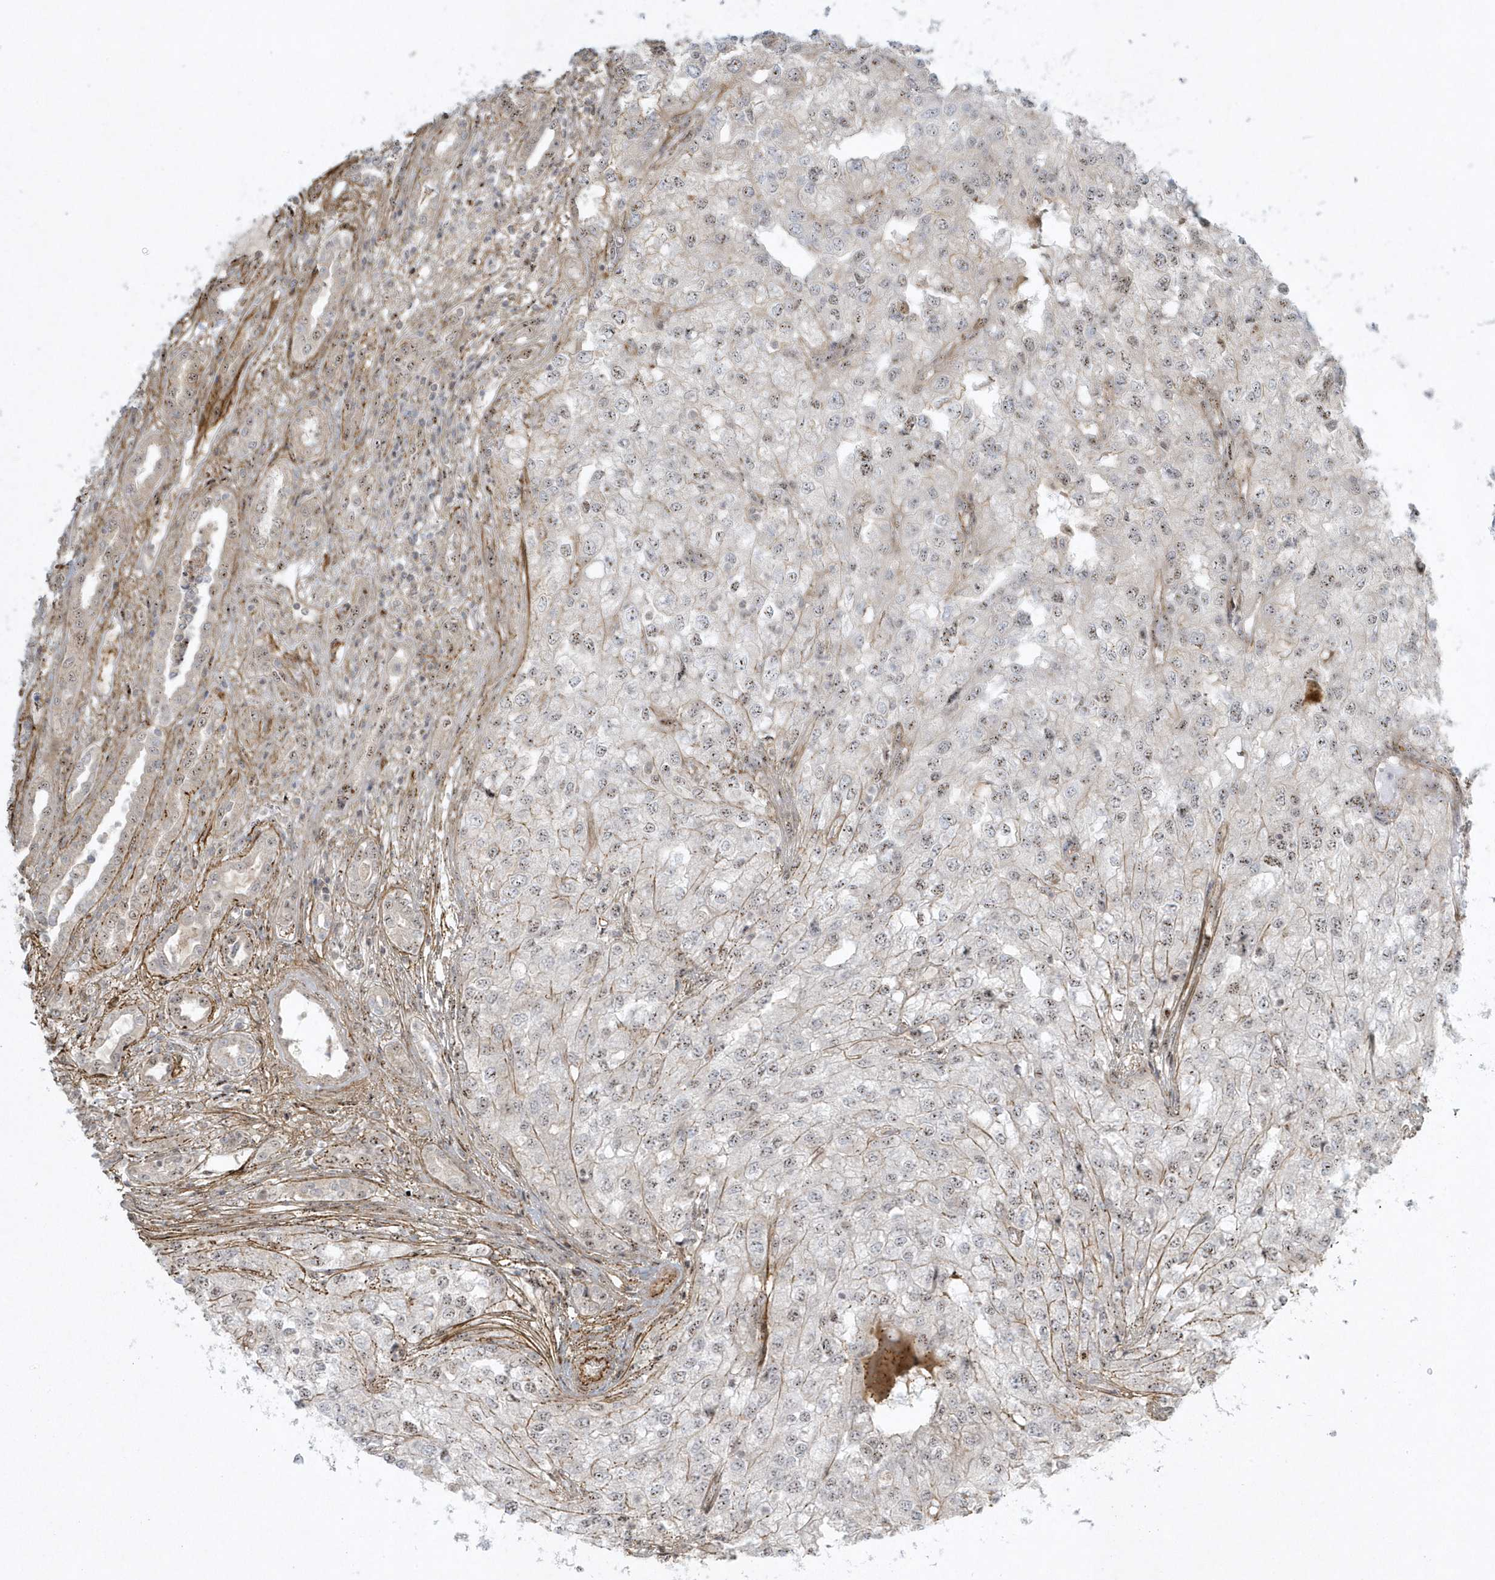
{"staining": {"intensity": "weak", "quantity": "<25%", "location": "cytoplasmic/membranous,nuclear"}, "tissue": "renal cancer", "cell_type": "Tumor cells", "image_type": "cancer", "snomed": [{"axis": "morphology", "description": "Adenocarcinoma, NOS"}, {"axis": "topography", "description": "Kidney"}], "caption": "A micrograph of human renal cancer is negative for staining in tumor cells.", "gene": "MASP2", "patient": {"sex": "female", "age": 54}}